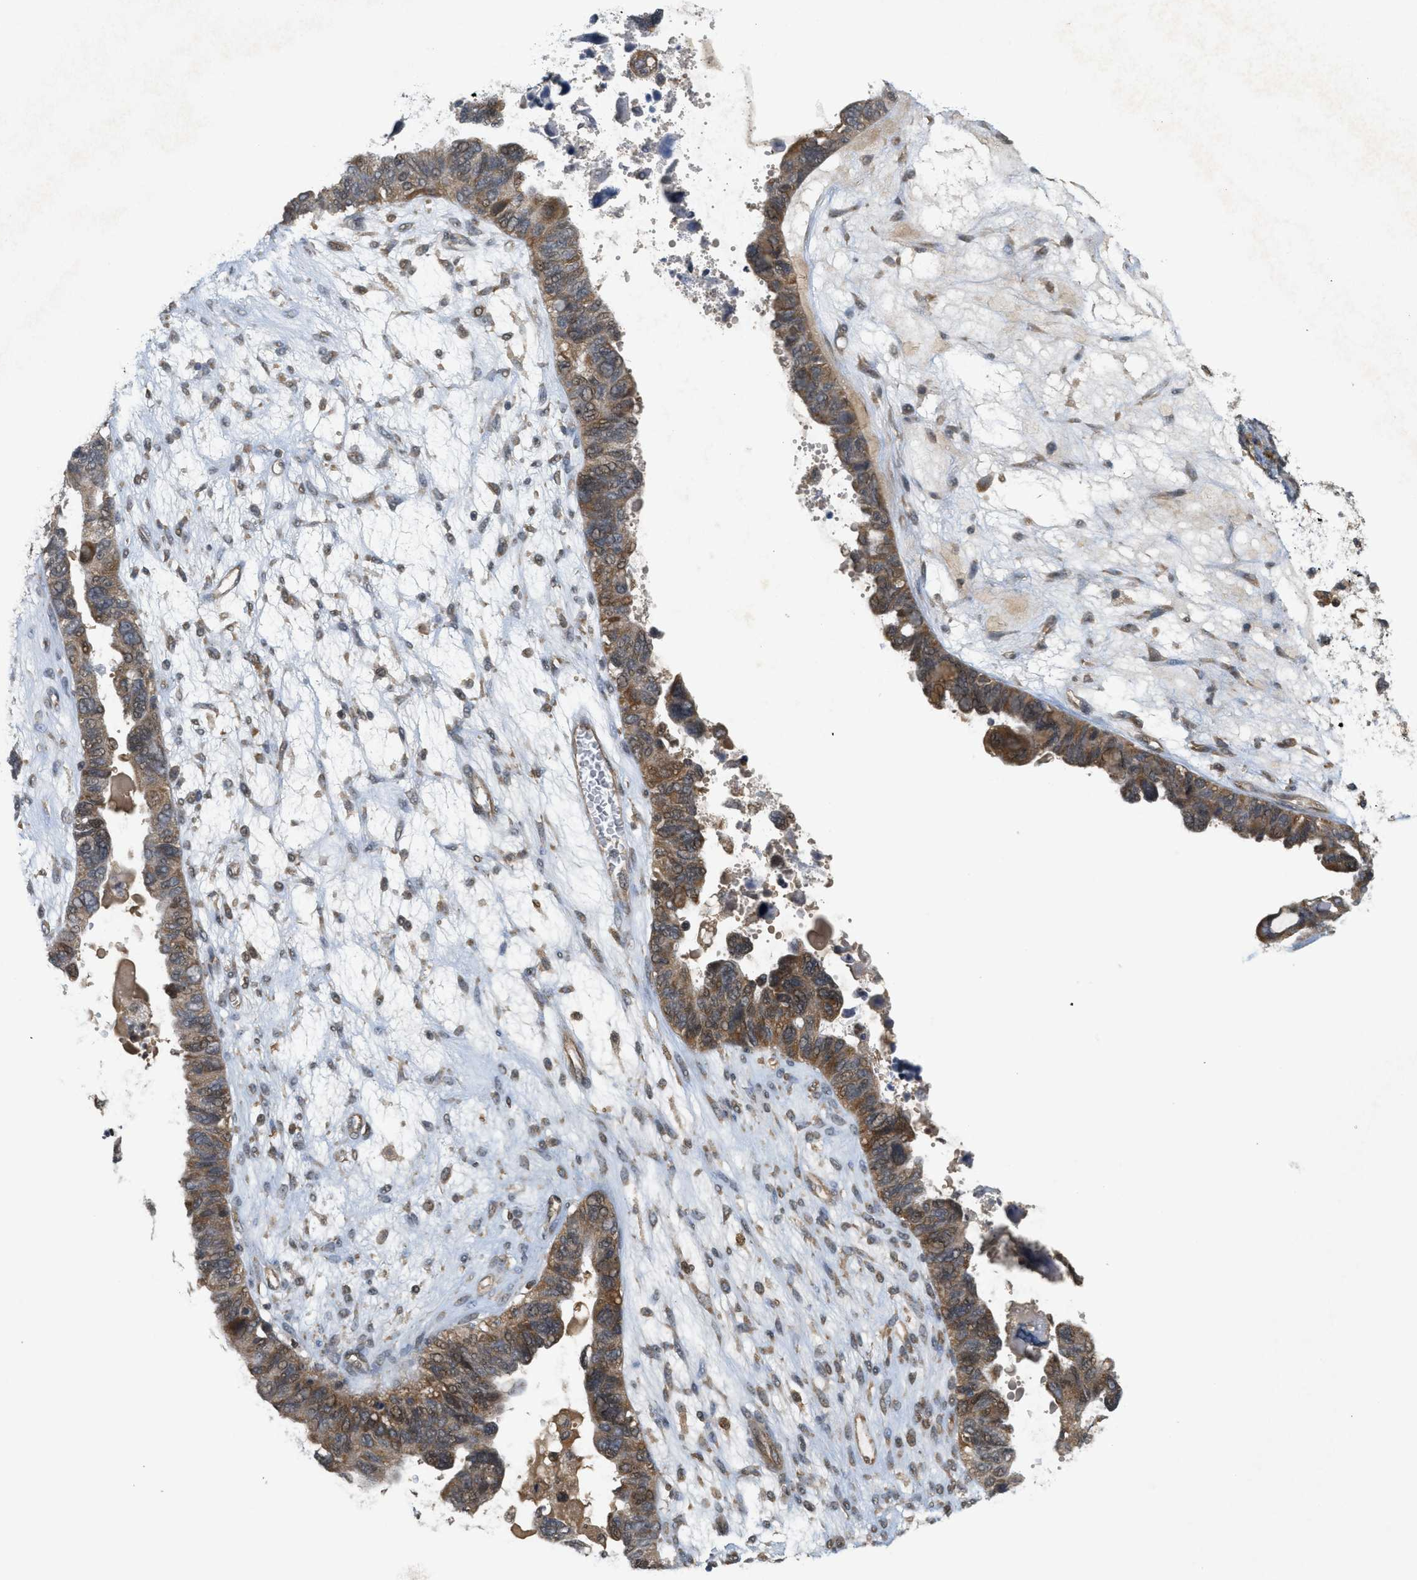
{"staining": {"intensity": "moderate", "quantity": "<25%", "location": "cytoplasmic/membranous"}, "tissue": "ovarian cancer", "cell_type": "Tumor cells", "image_type": "cancer", "snomed": [{"axis": "morphology", "description": "Cystadenocarcinoma, serous, NOS"}, {"axis": "topography", "description": "Ovary"}], "caption": "This photomicrograph exhibits immunohistochemistry staining of ovarian cancer, with low moderate cytoplasmic/membranous expression in approximately <25% of tumor cells.", "gene": "PRKD1", "patient": {"sex": "female", "age": 79}}